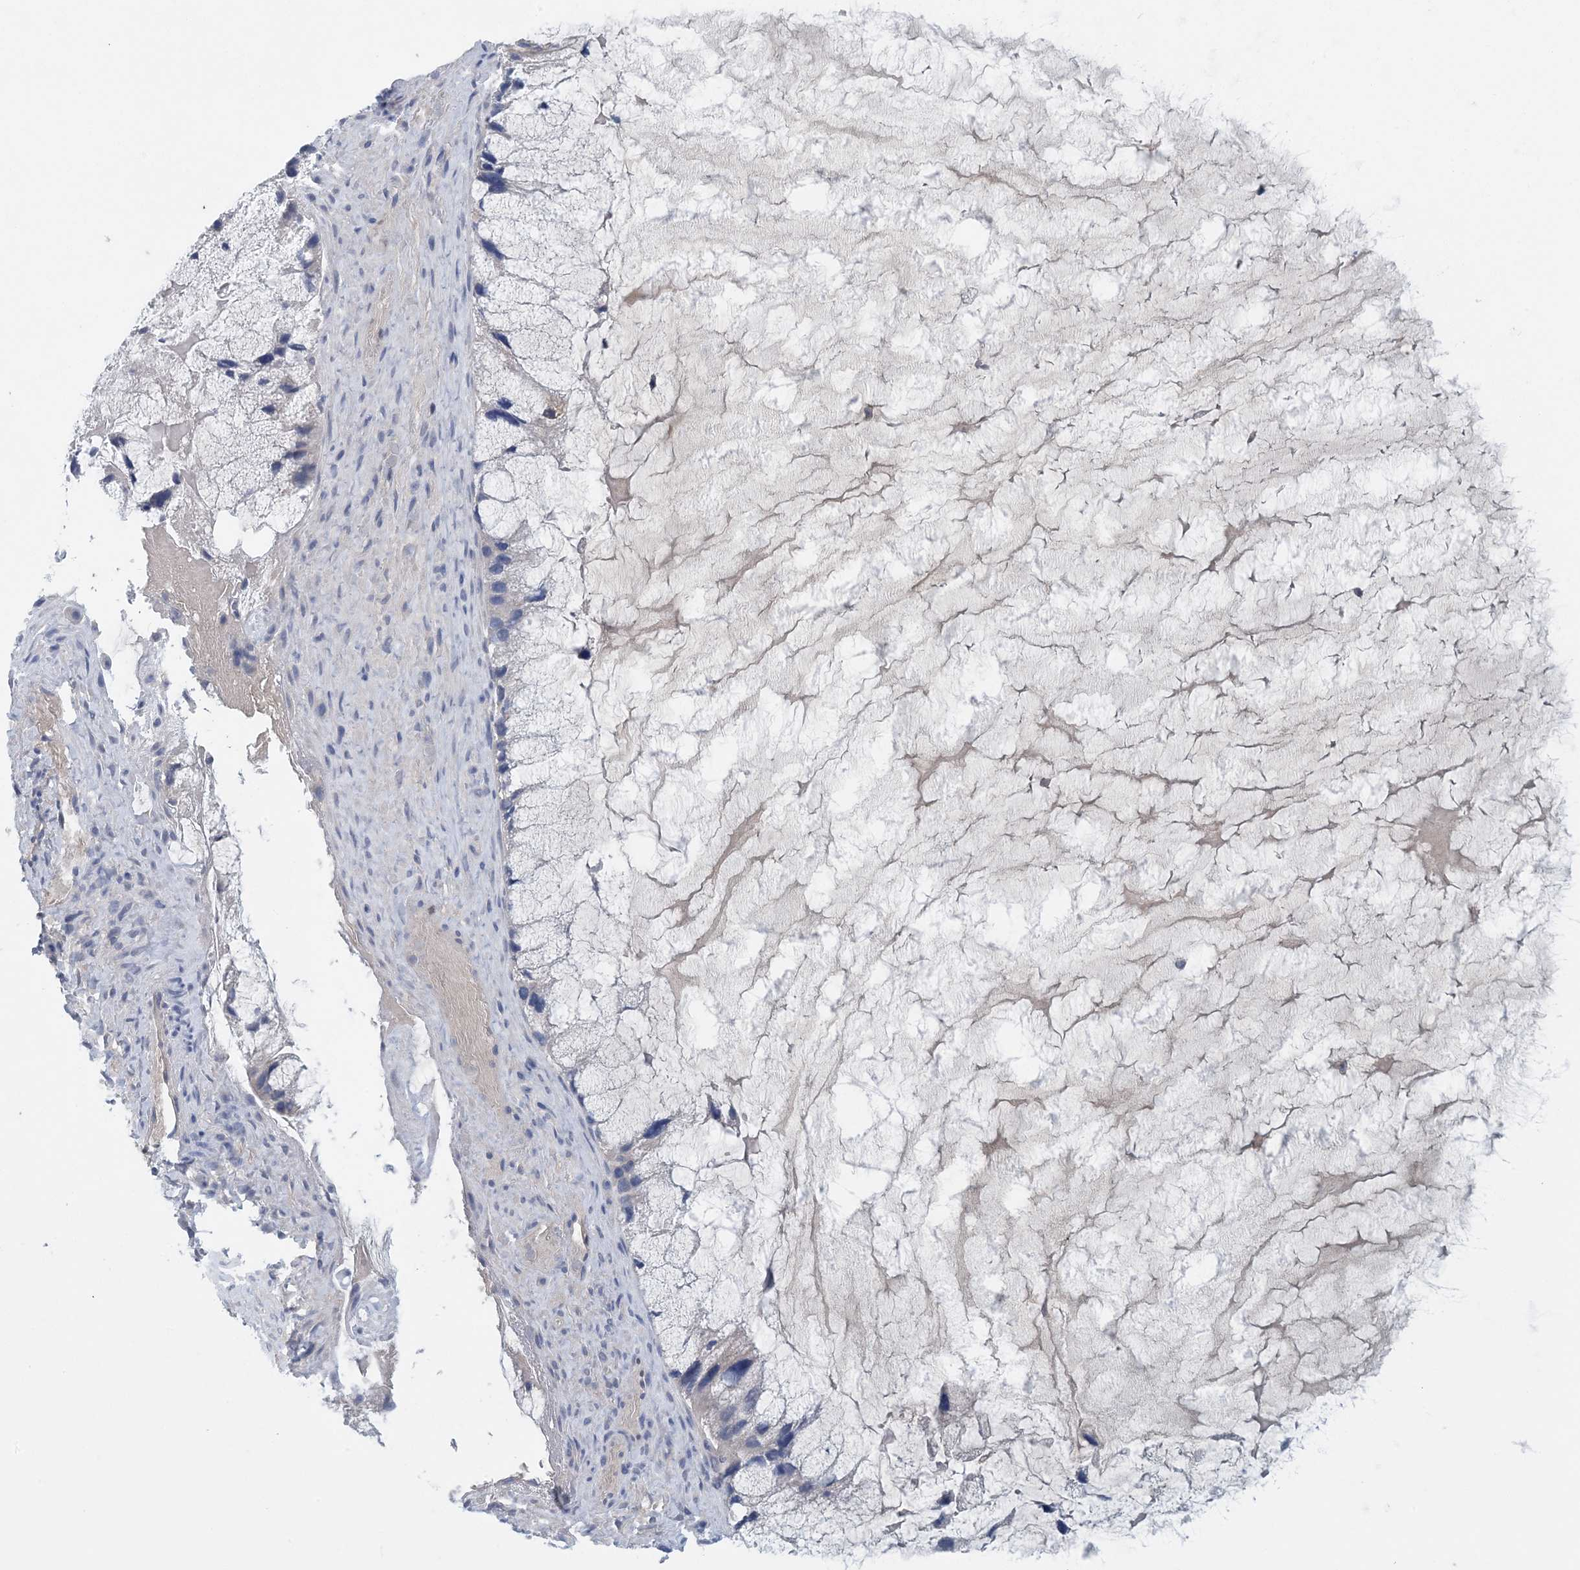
{"staining": {"intensity": "negative", "quantity": "none", "location": "none"}, "tissue": "ovarian cancer", "cell_type": "Tumor cells", "image_type": "cancer", "snomed": [{"axis": "morphology", "description": "Cystadenocarcinoma, mucinous, NOS"}, {"axis": "topography", "description": "Ovary"}], "caption": "This is a image of immunohistochemistry staining of ovarian cancer (mucinous cystadenocarcinoma), which shows no positivity in tumor cells. The staining is performed using DAB (3,3'-diaminobenzidine) brown chromogen with nuclei counter-stained in using hematoxylin.", "gene": "HIKESHI", "patient": {"sex": "female", "age": 37}}